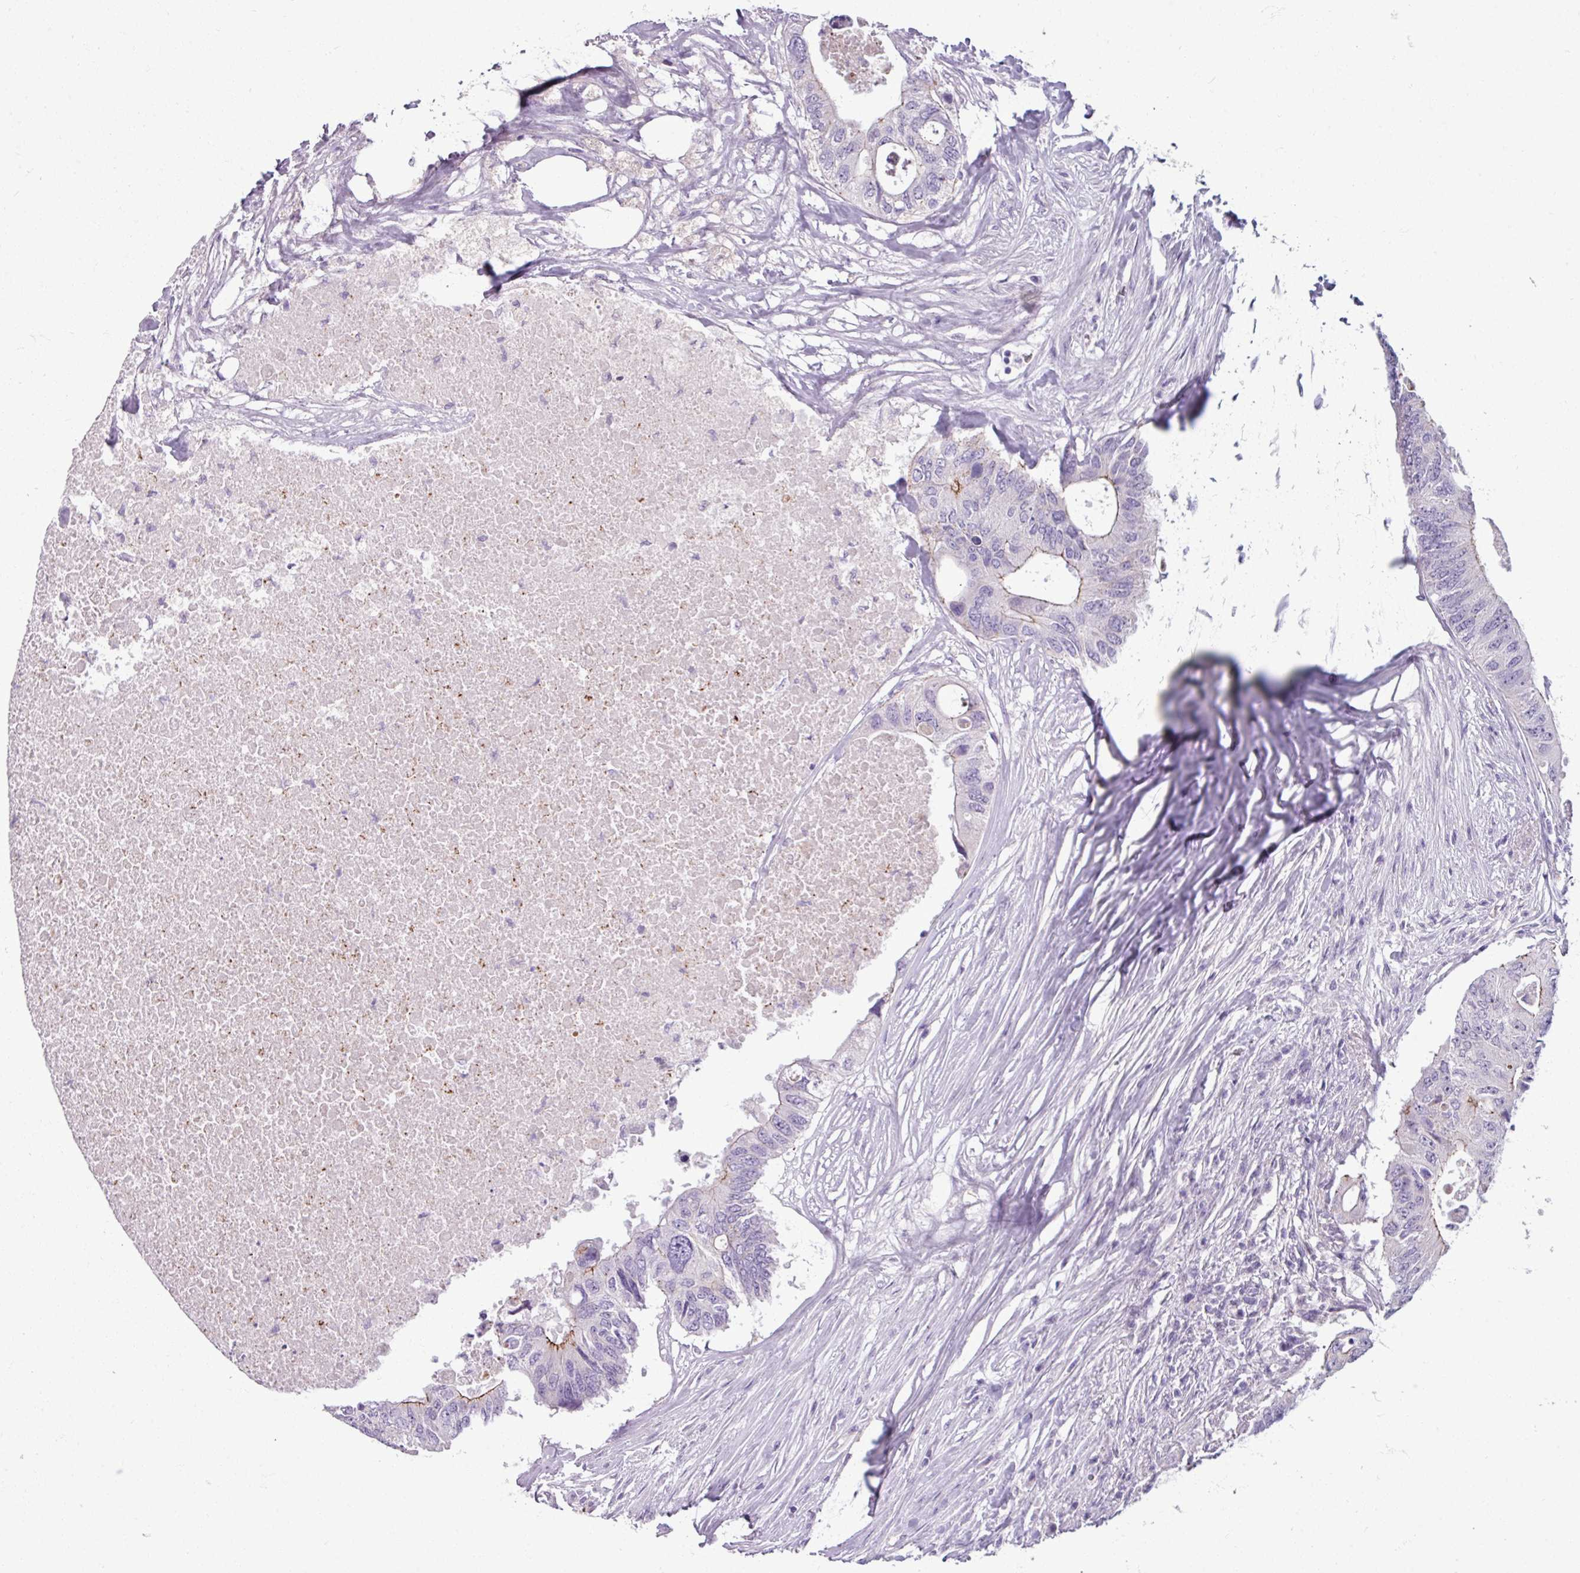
{"staining": {"intensity": "moderate", "quantity": "<25%", "location": "cytoplasmic/membranous"}, "tissue": "colorectal cancer", "cell_type": "Tumor cells", "image_type": "cancer", "snomed": [{"axis": "morphology", "description": "Adenocarcinoma, NOS"}, {"axis": "topography", "description": "Colon"}], "caption": "Immunohistochemistry photomicrograph of human colorectal cancer stained for a protein (brown), which displays low levels of moderate cytoplasmic/membranous positivity in about <25% of tumor cells.", "gene": "PNMA6A", "patient": {"sex": "male", "age": 71}}